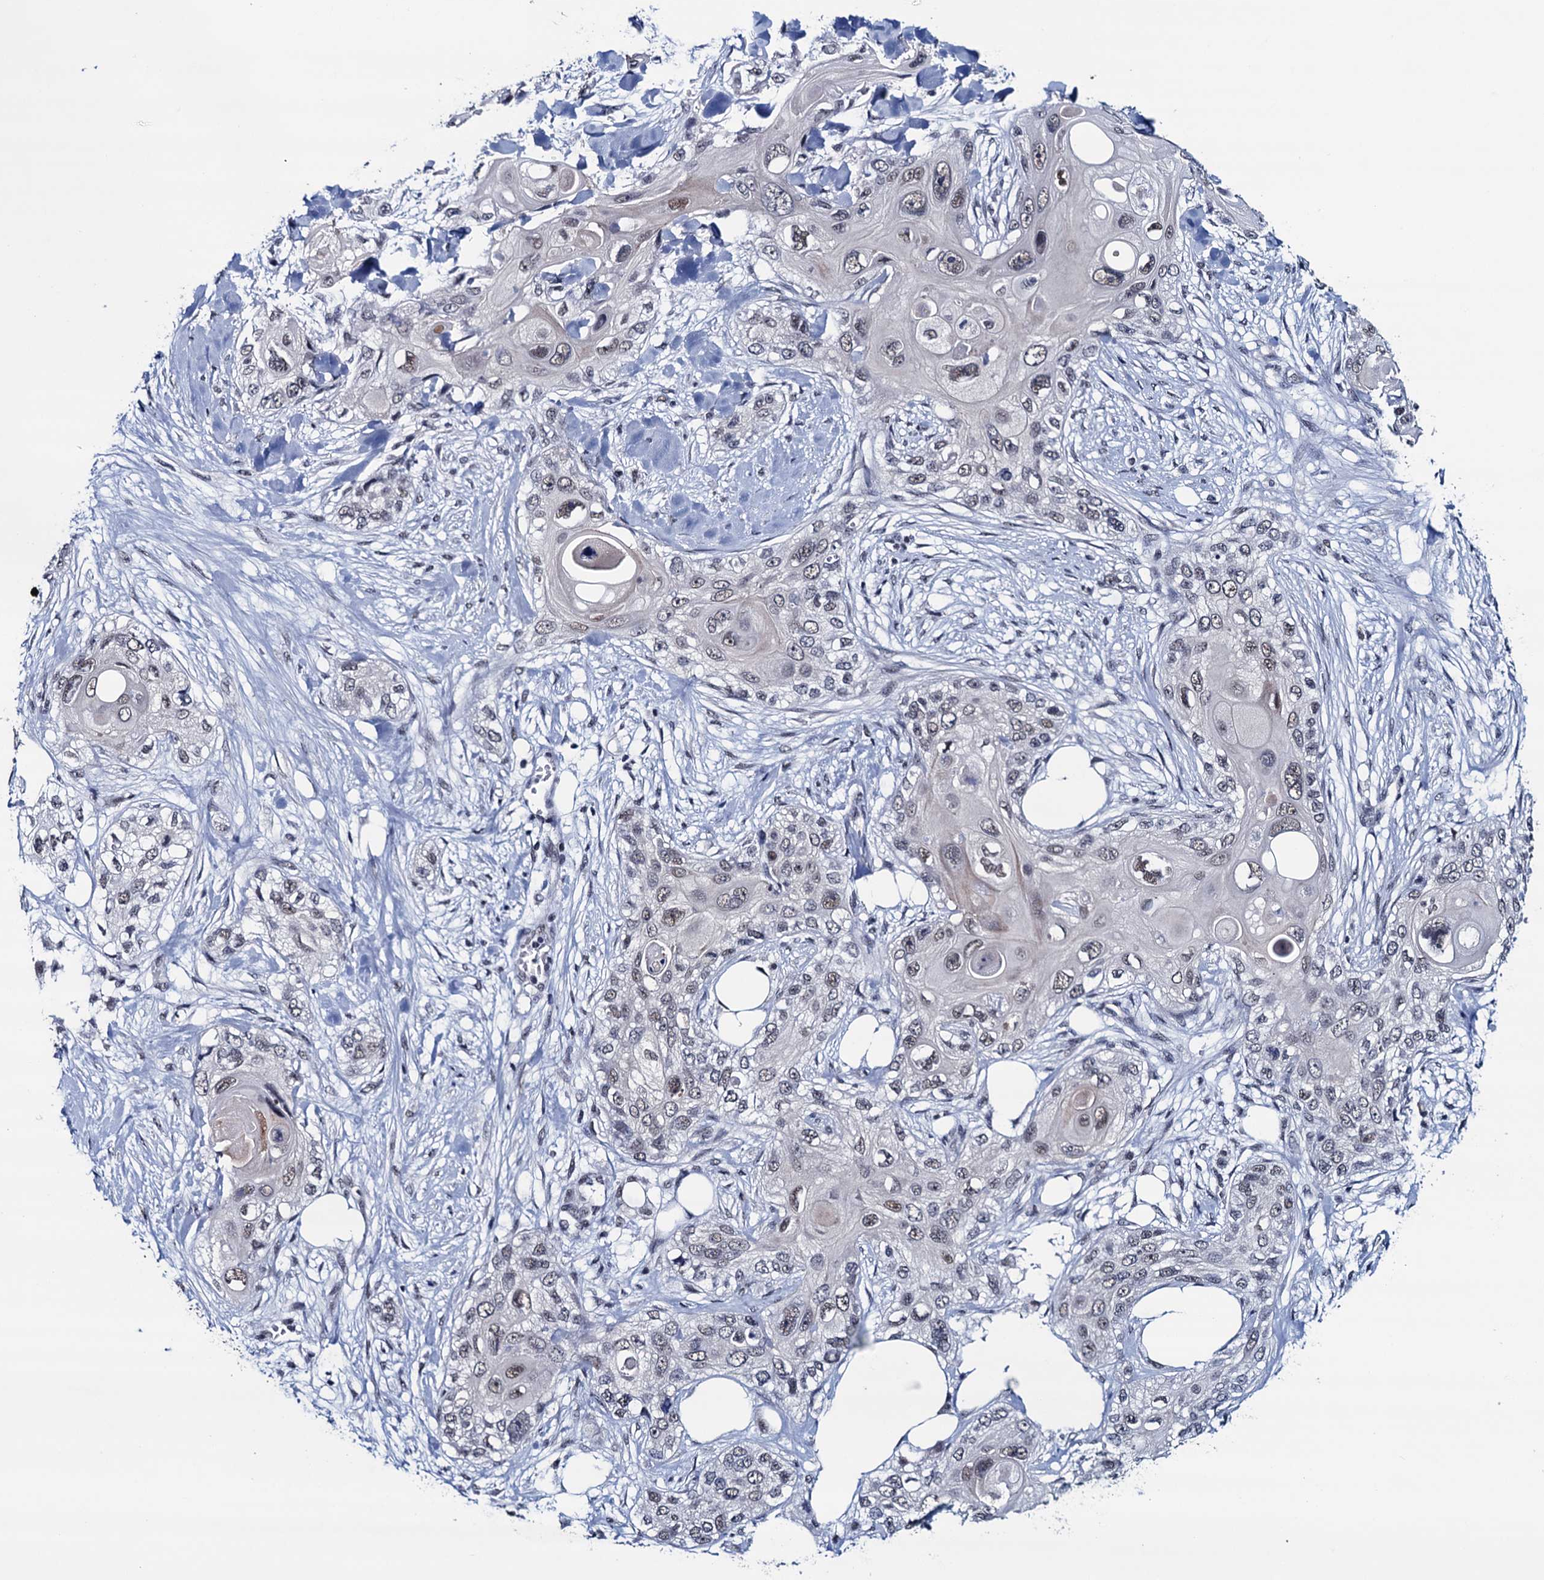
{"staining": {"intensity": "weak", "quantity": "25%-75%", "location": "nuclear"}, "tissue": "skin cancer", "cell_type": "Tumor cells", "image_type": "cancer", "snomed": [{"axis": "morphology", "description": "Normal tissue, NOS"}, {"axis": "morphology", "description": "Squamous cell carcinoma, NOS"}, {"axis": "topography", "description": "Skin"}], "caption": "Immunohistochemistry (IHC) (DAB (3,3'-diaminobenzidine)) staining of skin cancer shows weak nuclear protein expression in about 25%-75% of tumor cells. The staining is performed using DAB brown chromogen to label protein expression. The nuclei are counter-stained blue using hematoxylin.", "gene": "FNBP4", "patient": {"sex": "male", "age": 72}}